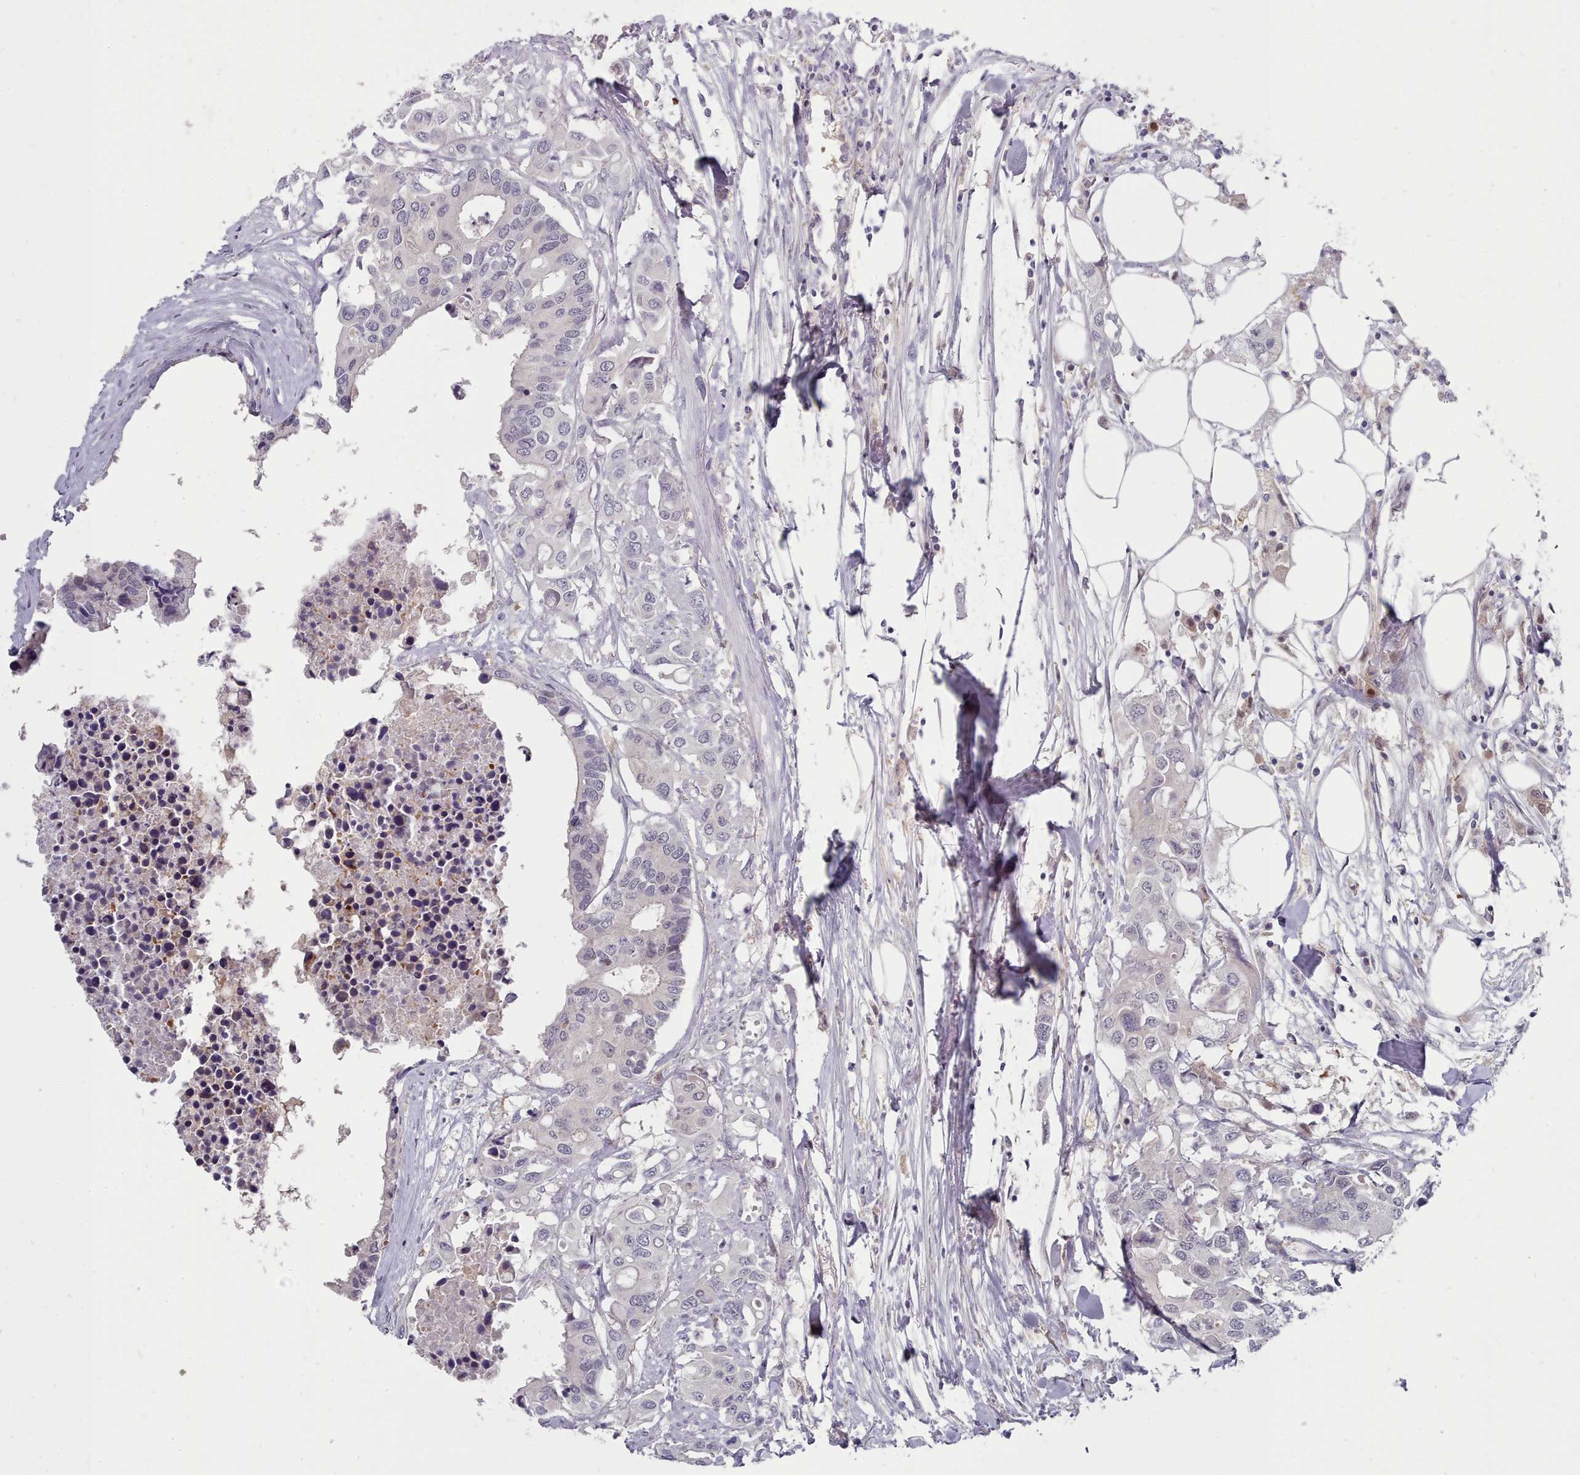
{"staining": {"intensity": "negative", "quantity": "none", "location": "none"}, "tissue": "colorectal cancer", "cell_type": "Tumor cells", "image_type": "cancer", "snomed": [{"axis": "morphology", "description": "Adenocarcinoma, NOS"}, {"axis": "topography", "description": "Colon"}], "caption": "DAB (3,3'-diaminobenzidine) immunohistochemical staining of human colorectal adenocarcinoma exhibits no significant staining in tumor cells.", "gene": "GINS1", "patient": {"sex": "male", "age": 77}}